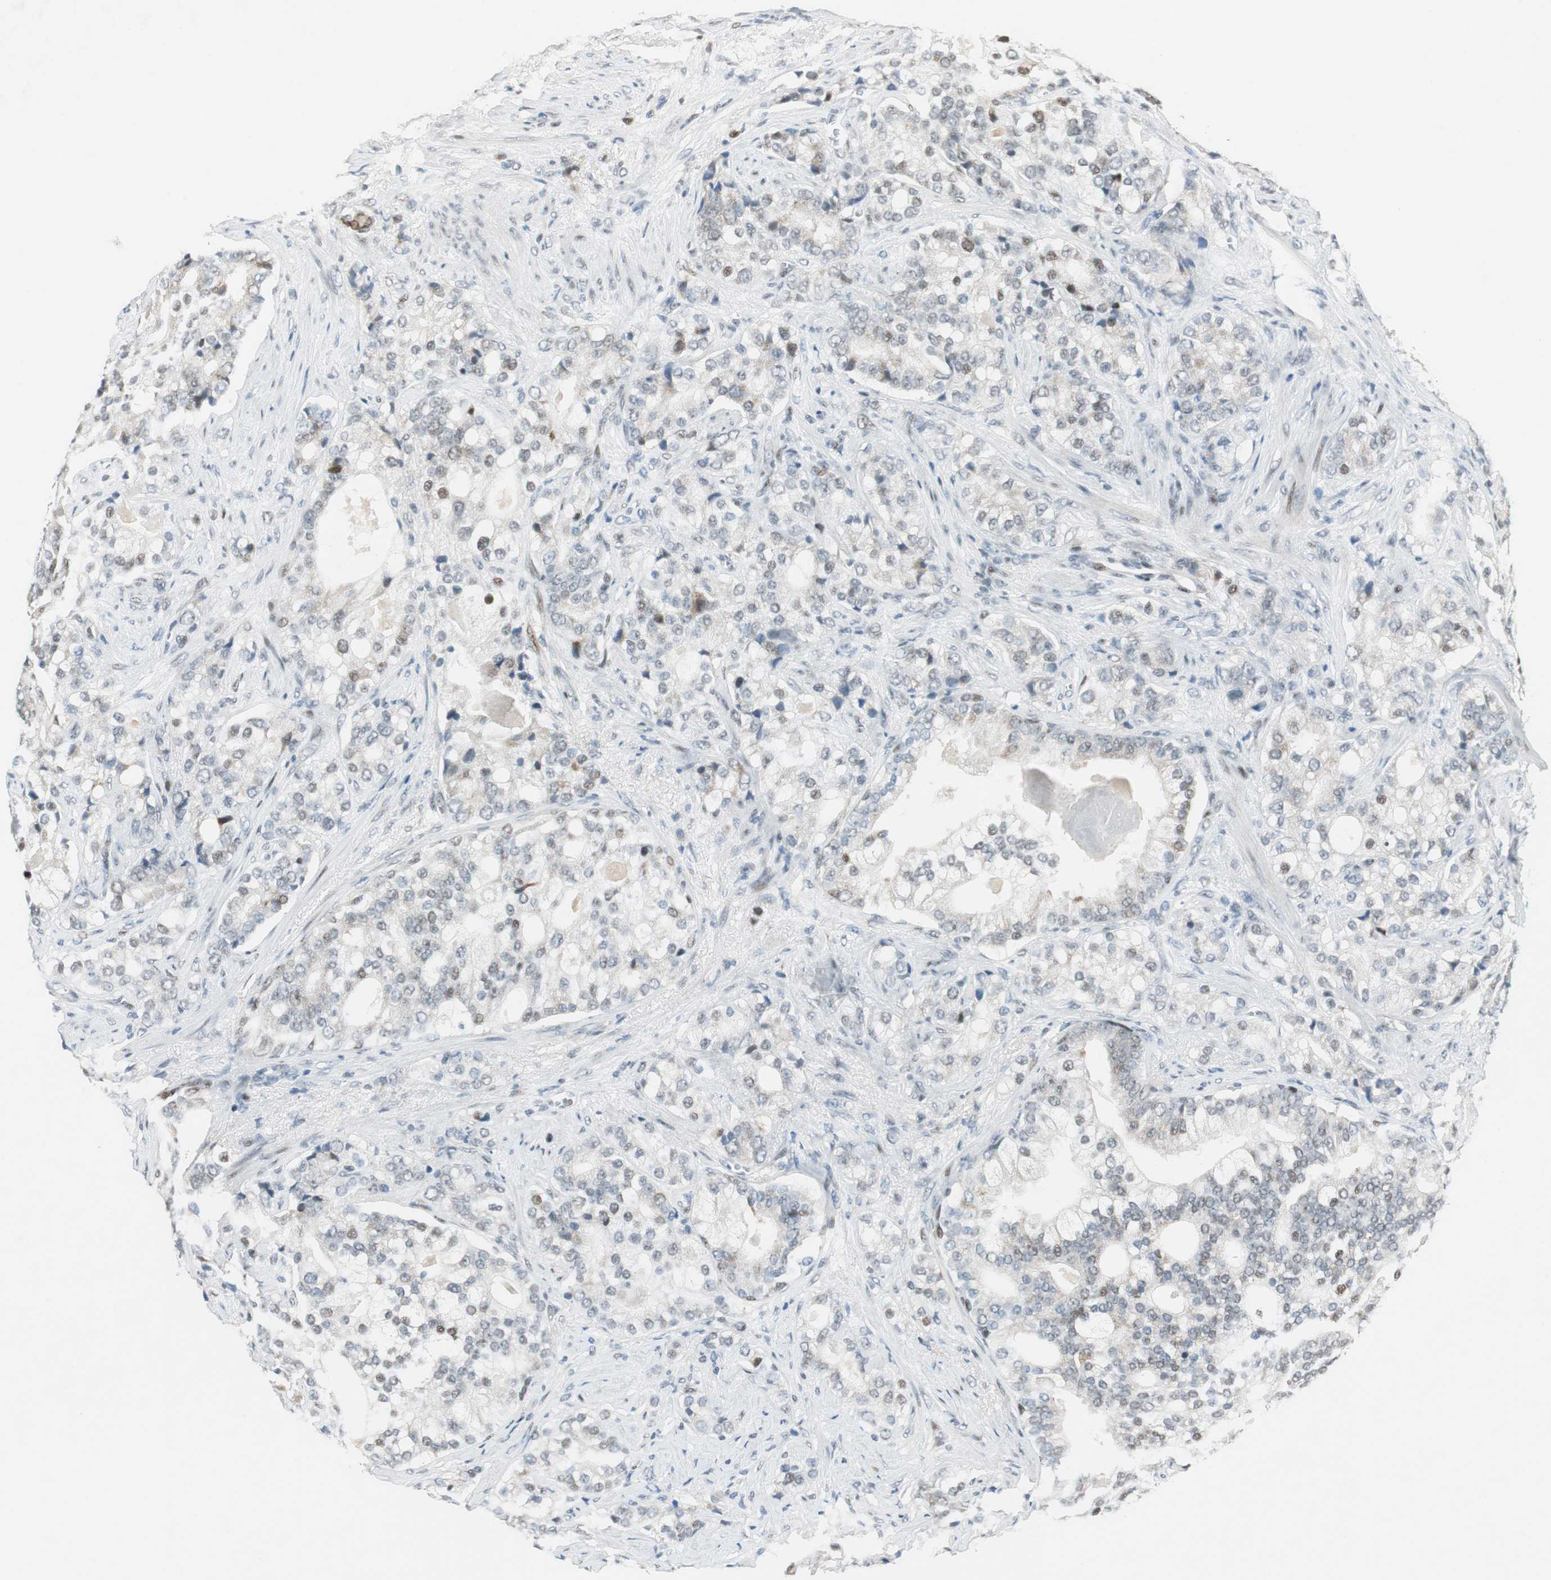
{"staining": {"intensity": "weak", "quantity": "<25%", "location": "nuclear"}, "tissue": "prostate cancer", "cell_type": "Tumor cells", "image_type": "cancer", "snomed": [{"axis": "morphology", "description": "Adenocarcinoma, Low grade"}, {"axis": "topography", "description": "Prostate"}], "caption": "Immunohistochemistry photomicrograph of neoplastic tissue: prostate adenocarcinoma (low-grade) stained with DAB reveals no significant protein expression in tumor cells.", "gene": "AJUBA", "patient": {"sex": "male", "age": 58}}